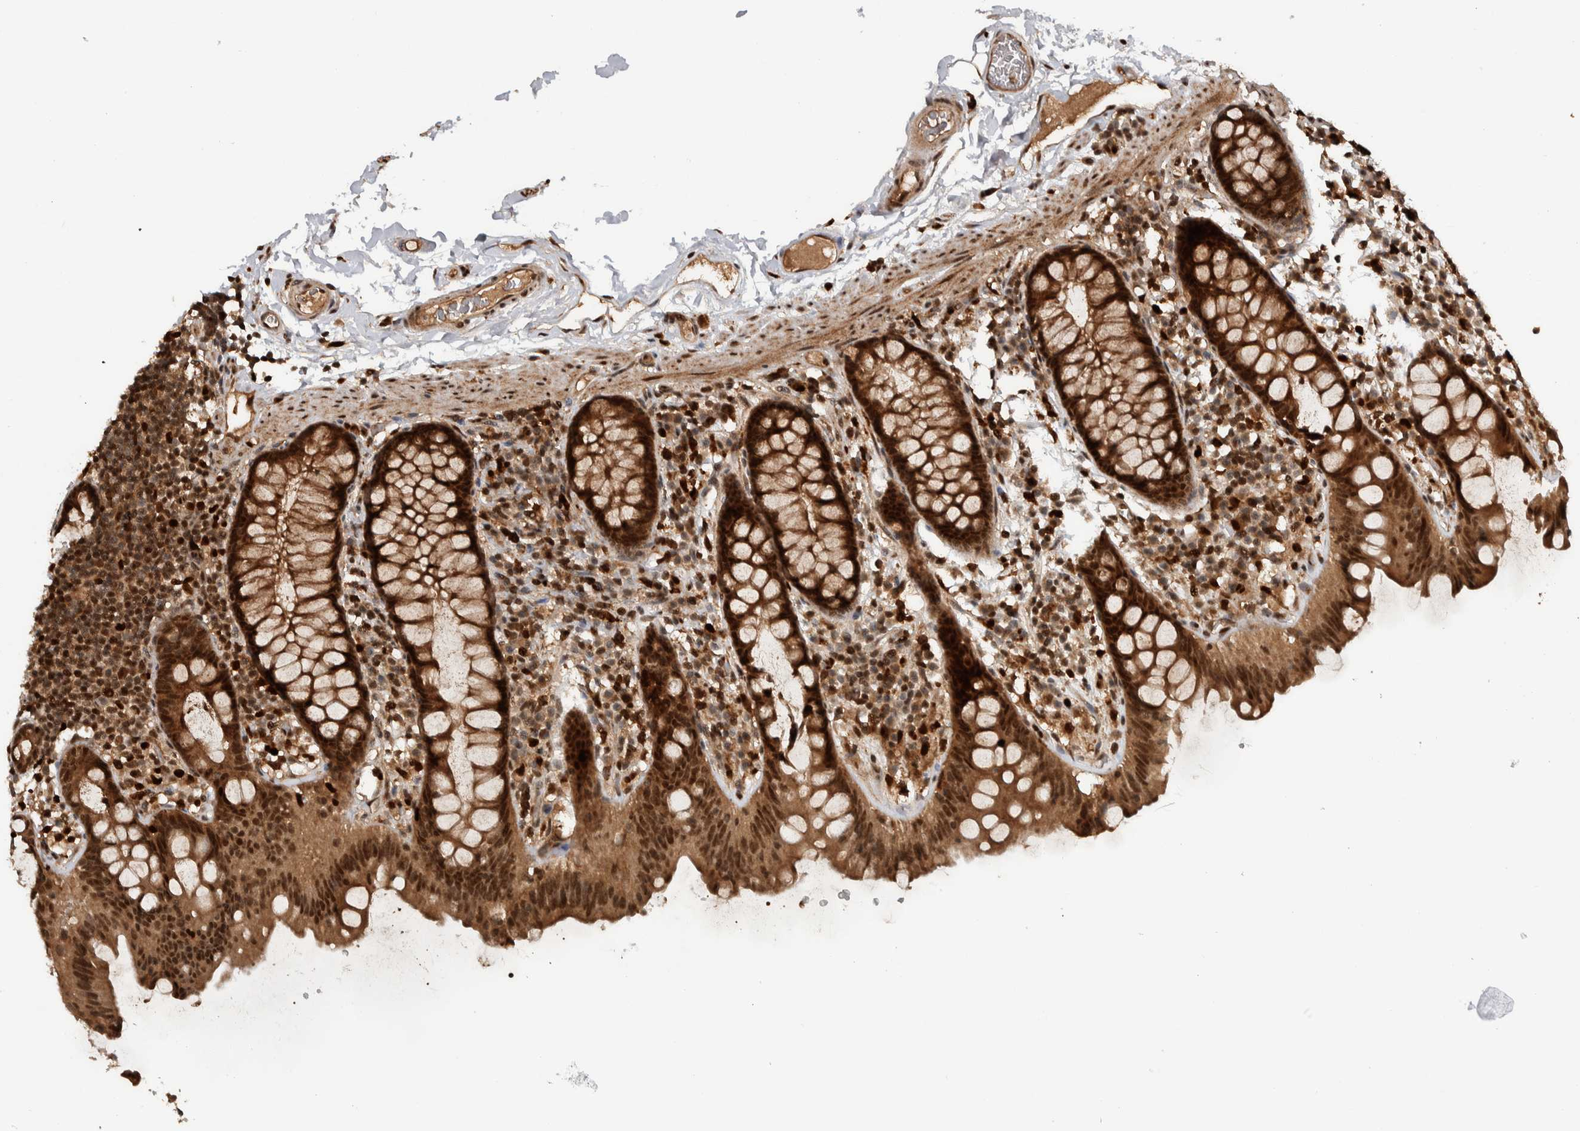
{"staining": {"intensity": "strong", "quantity": ">75%", "location": "cytoplasmic/membranous,nuclear"}, "tissue": "colon", "cell_type": "Endothelial cells", "image_type": "normal", "snomed": [{"axis": "morphology", "description": "Normal tissue, NOS"}, {"axis": "topography", "description": "Colon"}], "caption": "Protein positivity by IHC displays strong cytoplasmic/membranous,nuclear positivity in about >75% of endothelial cells in unremarkable colon.", "gene": "RPS6KA4", "patient": {"sex": "female", "age": 80}}